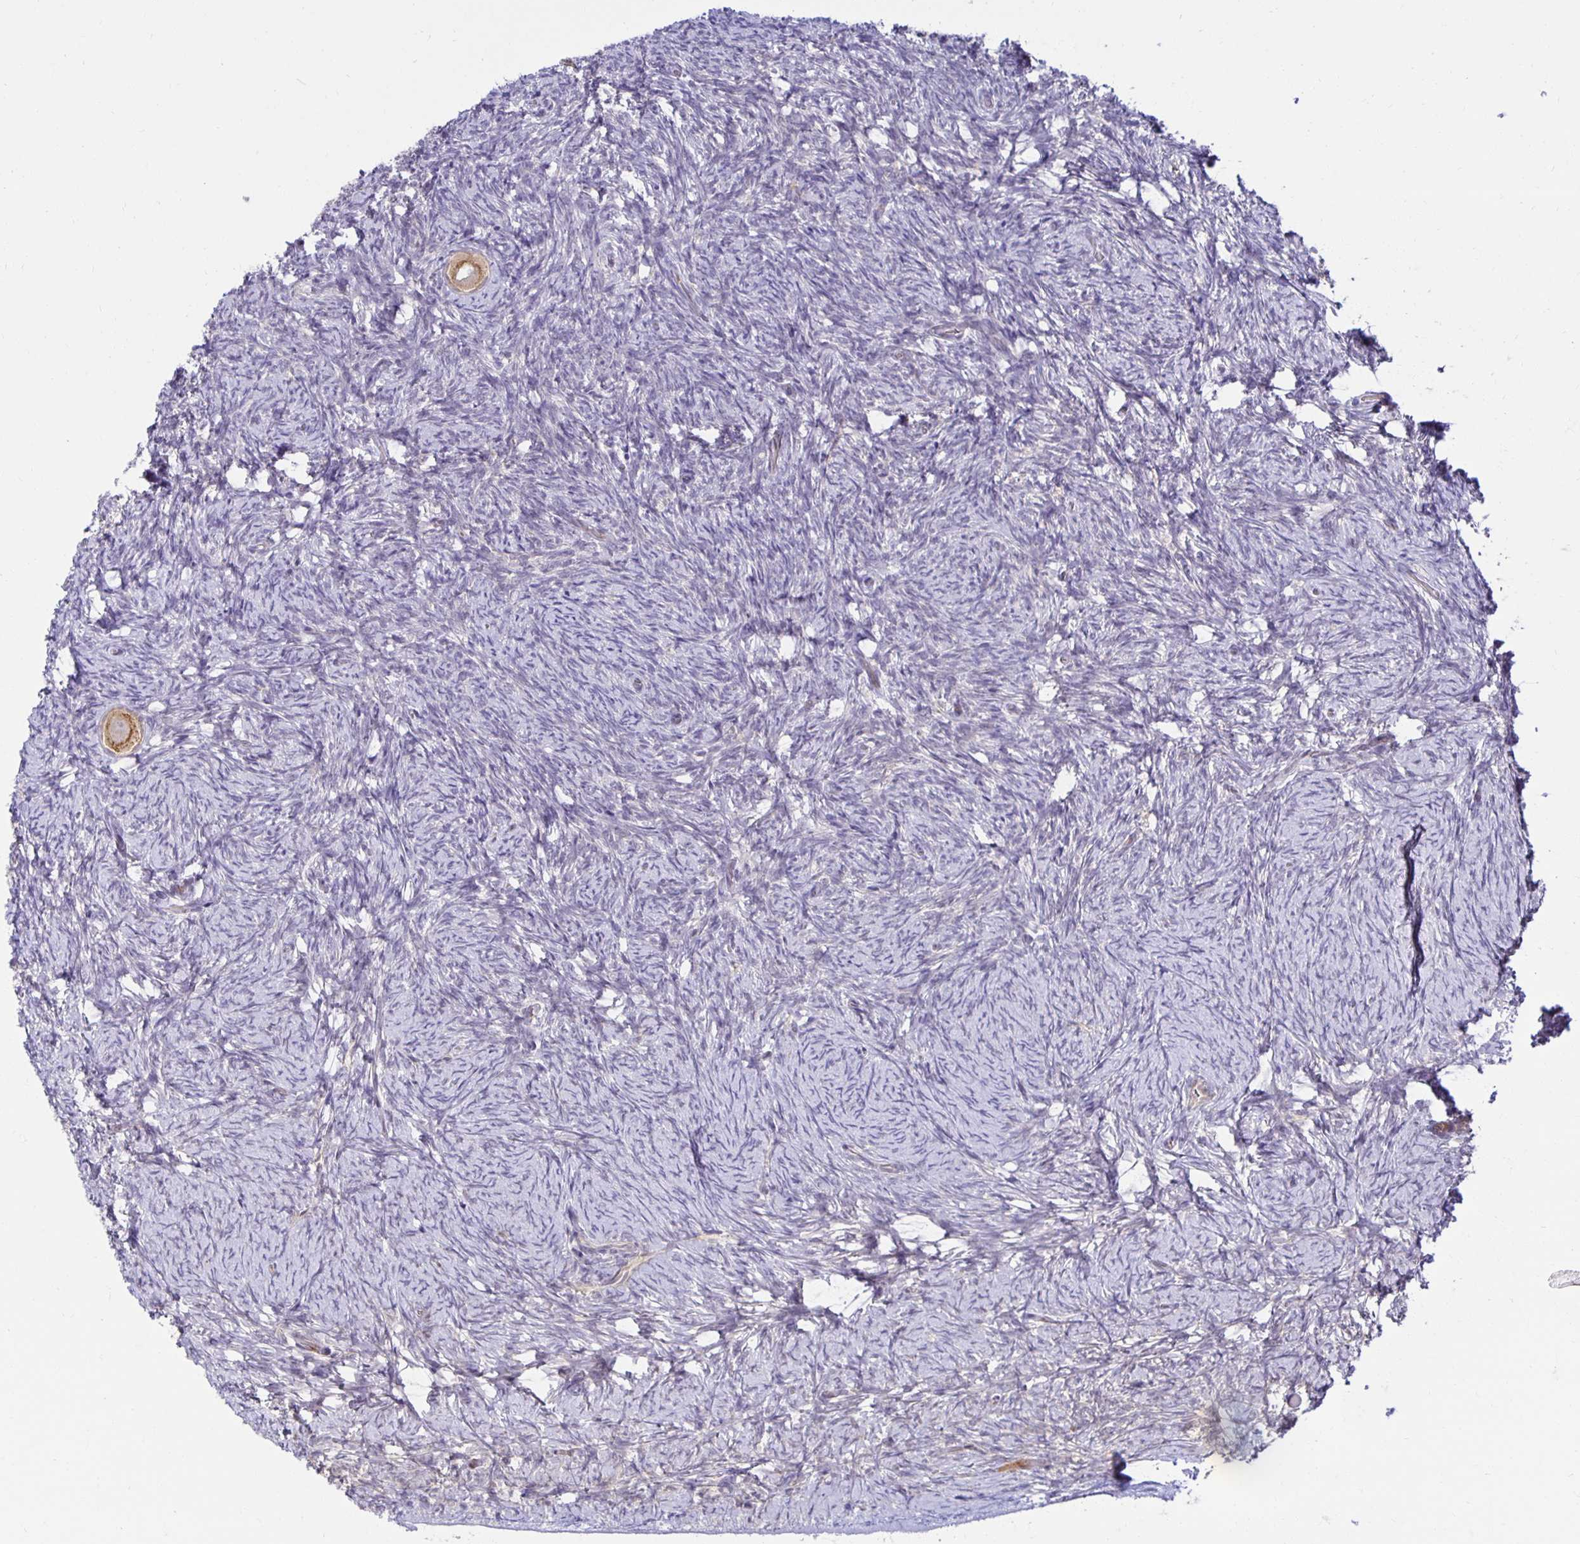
{"staining": {"intensity": "negative", "quantity": "none", "location": "none"}, "tissue": "ovary", "cell_type": "Follicle cells", "image_type": "normal", "snomed": [{"axis": "morphology", "description": "Normal tissue, NOS"}, {"axis": "topography", "description": "Ovary"}], "caption": "Immunohistochemistry image of benign ovary stained for a protein (brown), which exhibits no positivity in follicle cells.", "gene": "MIEN1", "patient": {"sex": "female", "age": 34}}